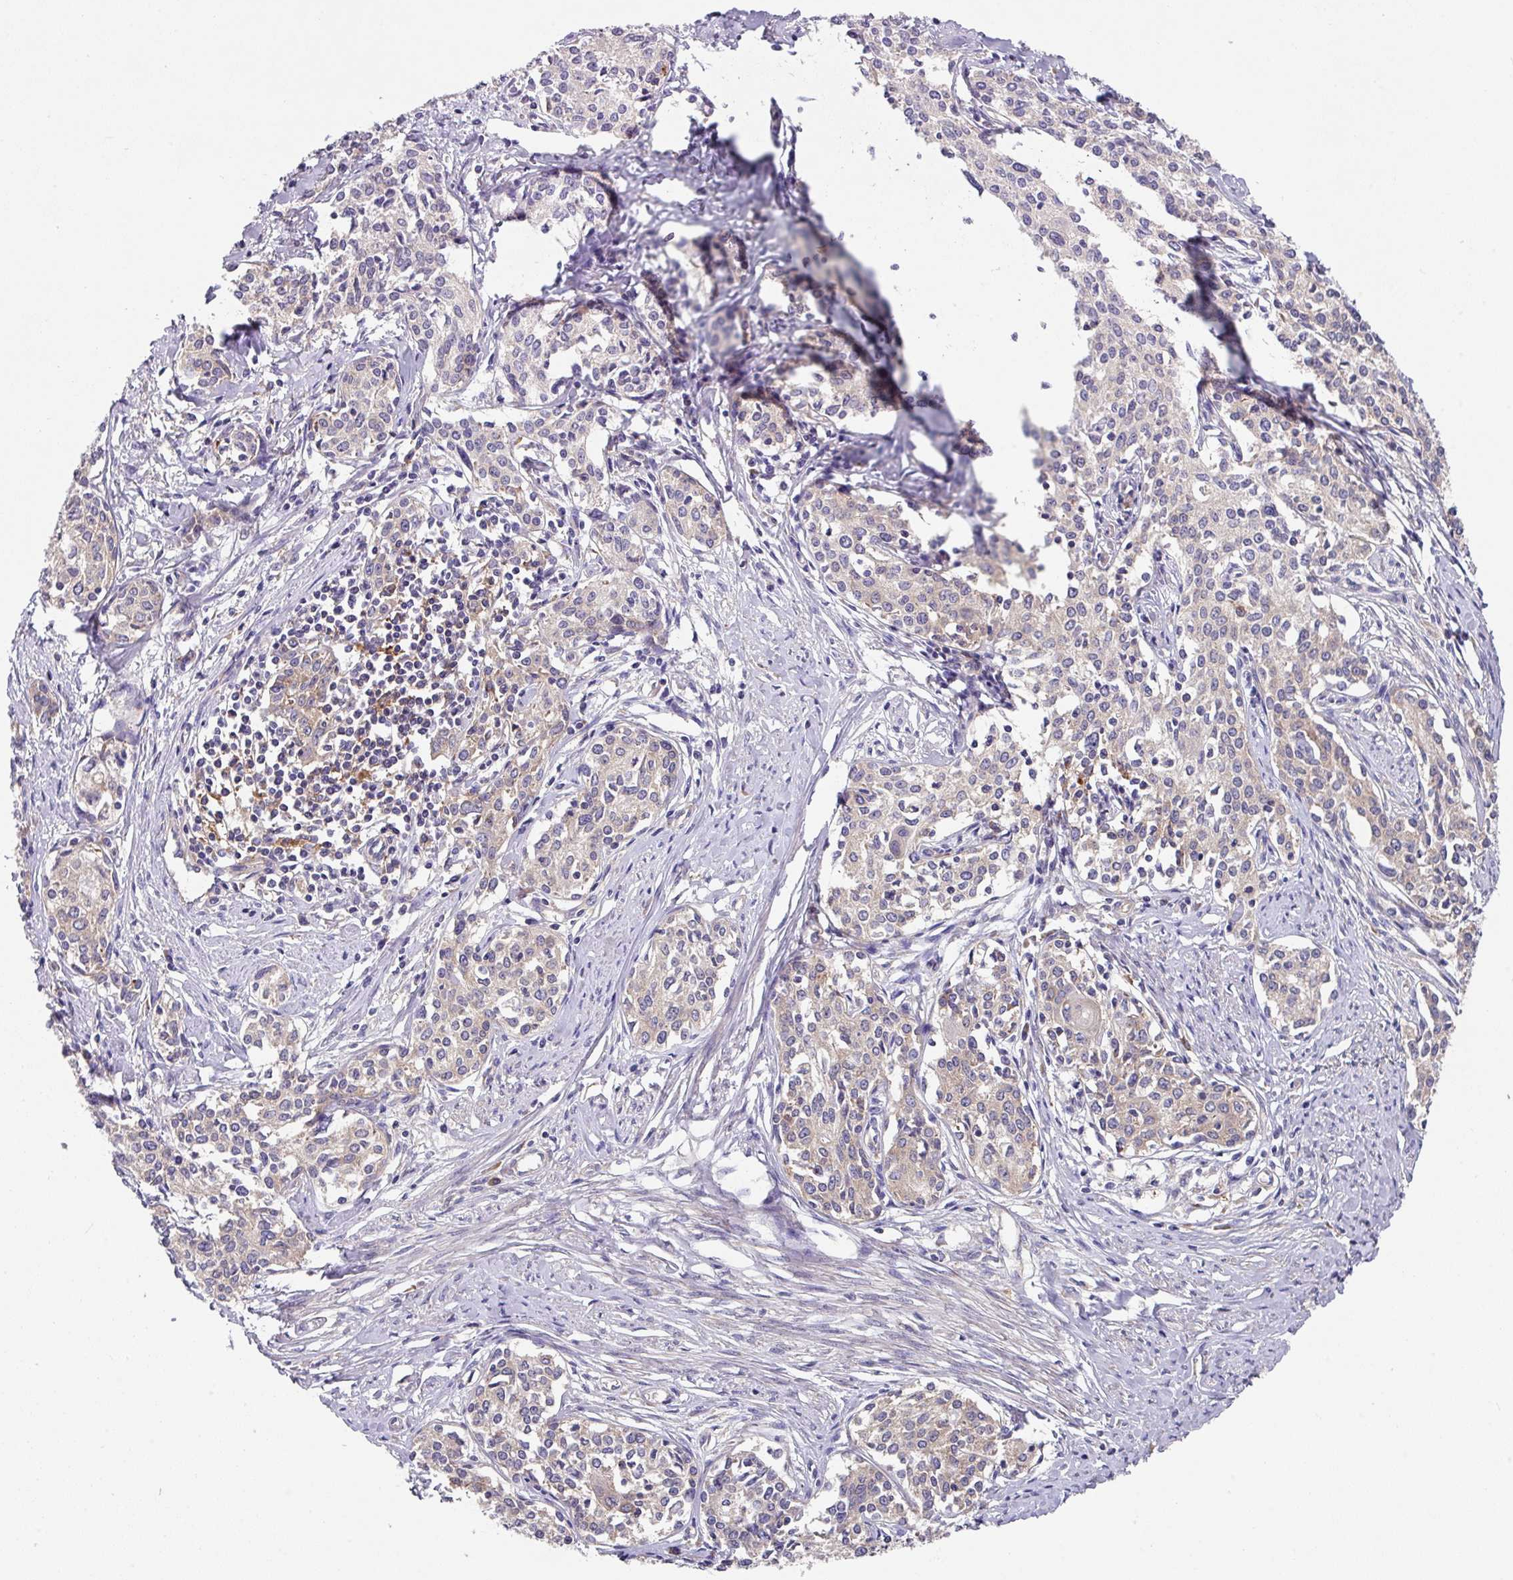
{"staining": {"intensity": "moderate", "quantity": "<25%", "location": "cytoplasmic/membranous"}, "tissue": "cervical cancer", "cell_type": "Tumor cells", "image_type": "cancer", "snomed": [{"axis": "morphology", "description": "Squamous cell carcinoma, NOS"}, {"axis": "morphology", "description": "Adenocarcinoma, NOS"}, {"axis": "topography", "description": "Cervix"}], "caption": "This histopathology image exhibits immunohistochemistry (IHC) staining of human cervical squamous cell carcinoma, with low moderate cytoplasmic/membranous expression in approximately <25% of tumor cells.", "gene": "EIF4B", "patient": {"sex": "female", "age": 52}}